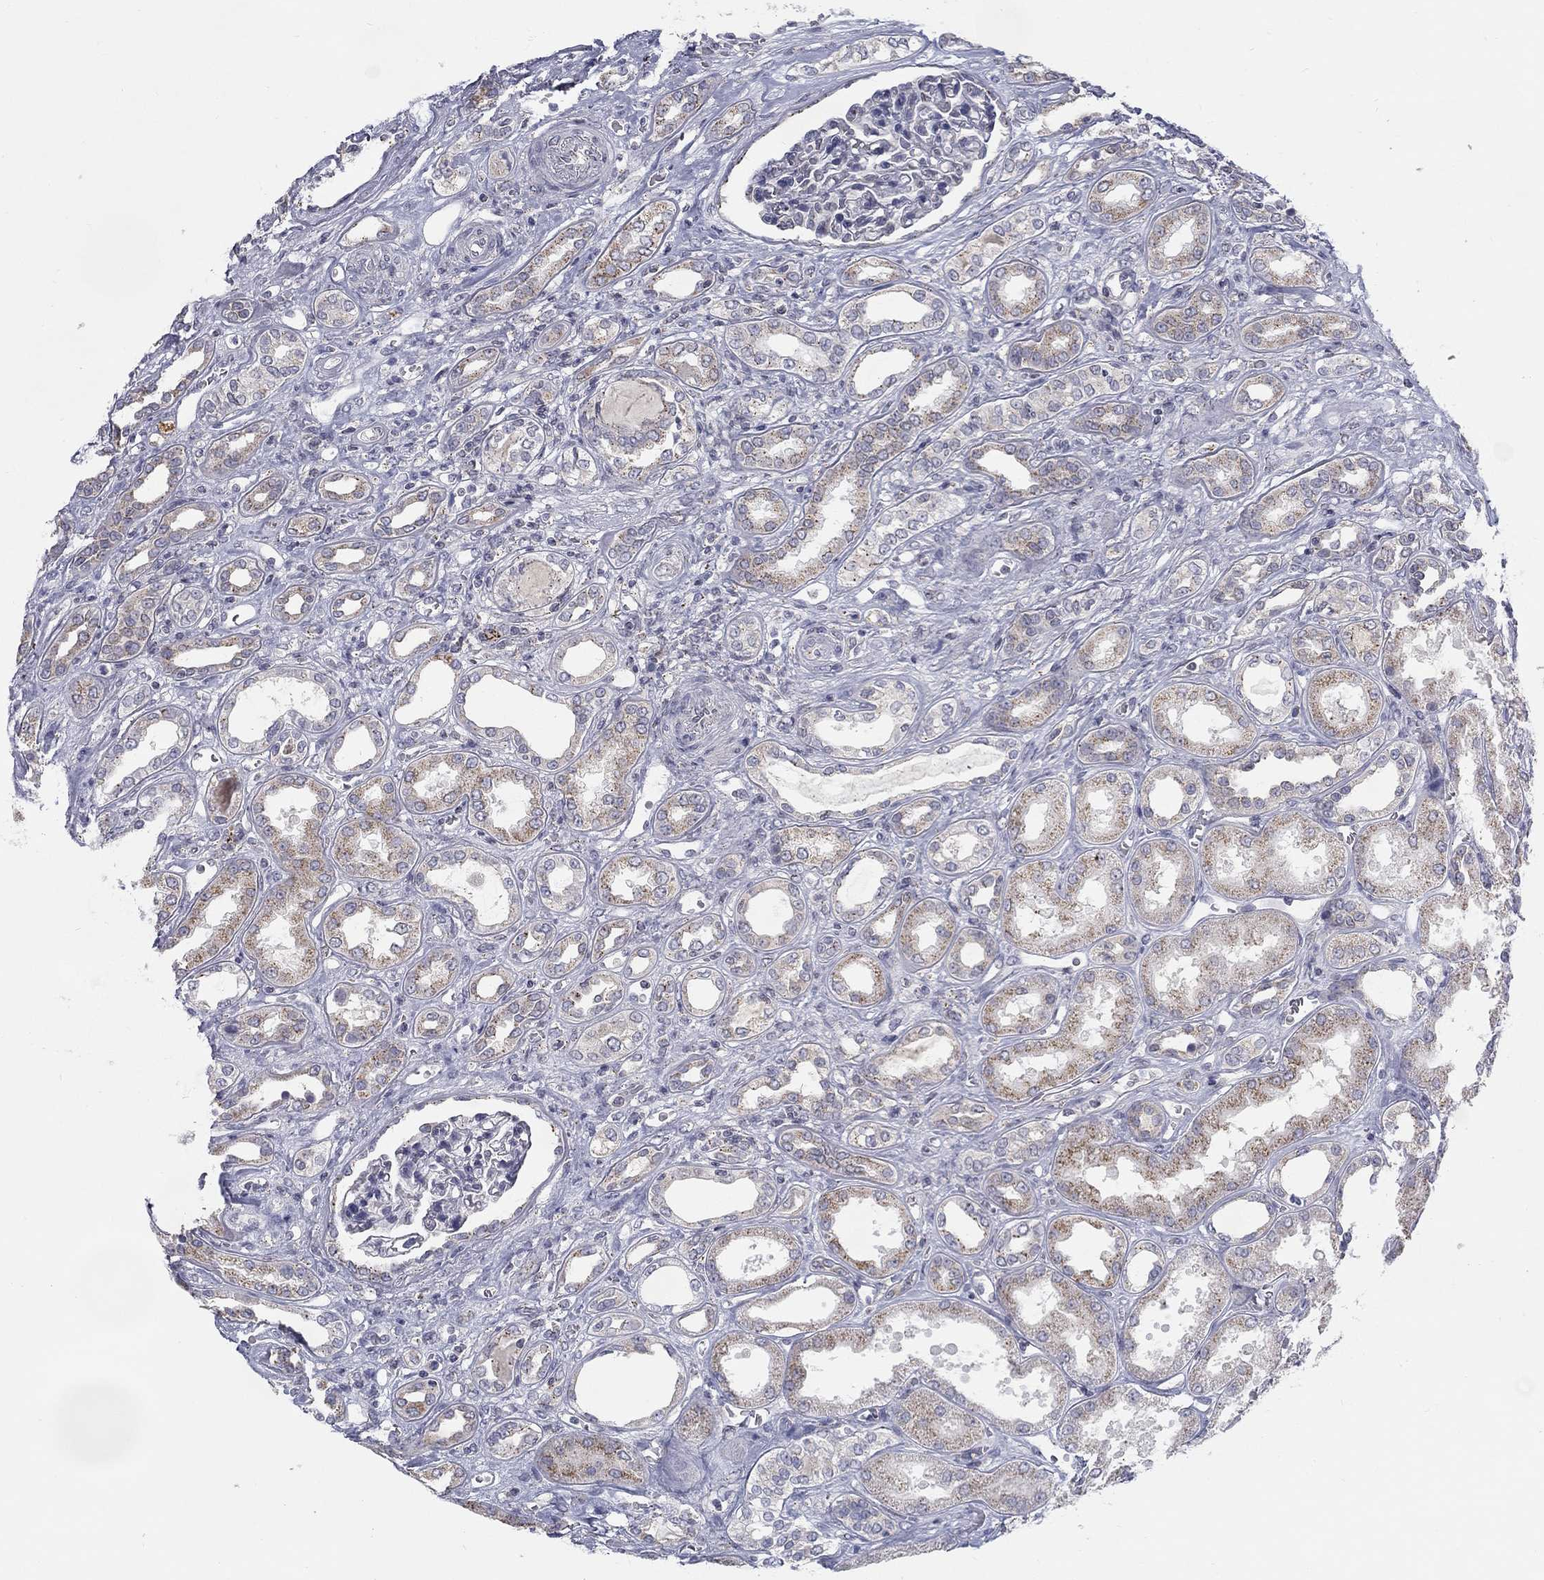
{"staining": {"intensity": "moderate", "quantity": "<25%", "location": "cytoplasmic/membranous"}, "tissue": "renal cancer", "cell_type": "Tumor cells", "image_type": "cancer", "snomed": [{"axis": "morphology", "description": "Adenocarcinoma, NOS"}, {"axis": "topography", "description": "Kidney"}], "caption": "Immunohistochemical staining of human renal cancer reveals moderate cytoplasmic/membranous protein positivity in approximately <25% of tumor cells.", "gene": "PANK3", "patient": {"sex": "male", "age": 63}}